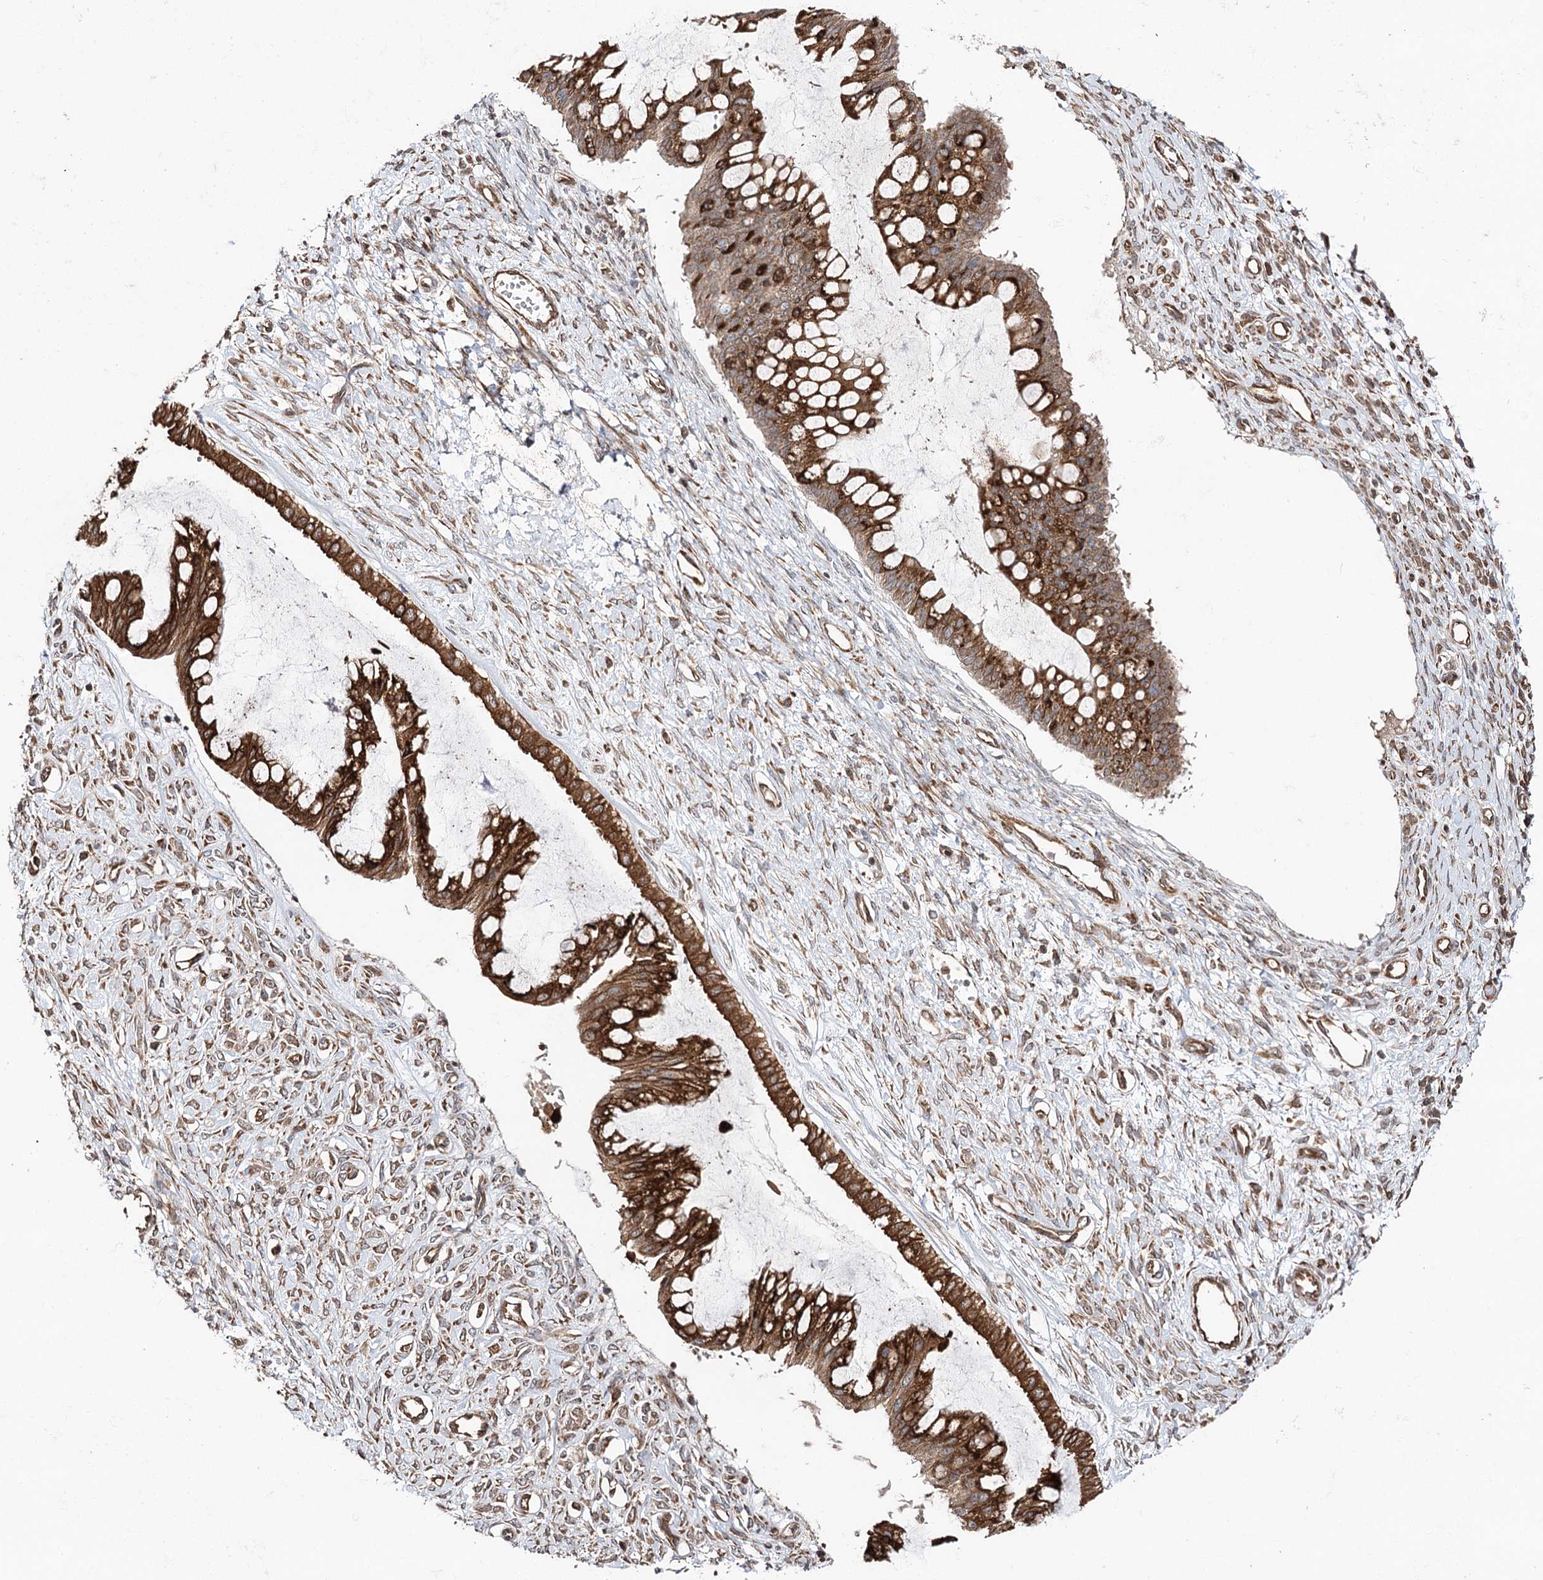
{"staining": {"intensity": "moderate", "quantity": ">75%", "location": "cytoplasmic/membranous"}, "tissue": "ovarian cancer", "cell_type": "Tumor cells", "image_type": "cancer", "snomed": [{"axis": "morphology", "description": "Cystadenocarcinoma, mucinous, NOS"}, {"axis": "topography", "description": "Ovary"}], "caption": "Ovarian cancer was stained to show a protein in brown. There is medium levels of moderate cytoplasmic/membranous positivity in about >75% of tumor cells.", "gene": "DNAJB14", "patient": {"sex": "female", "age": 73}}